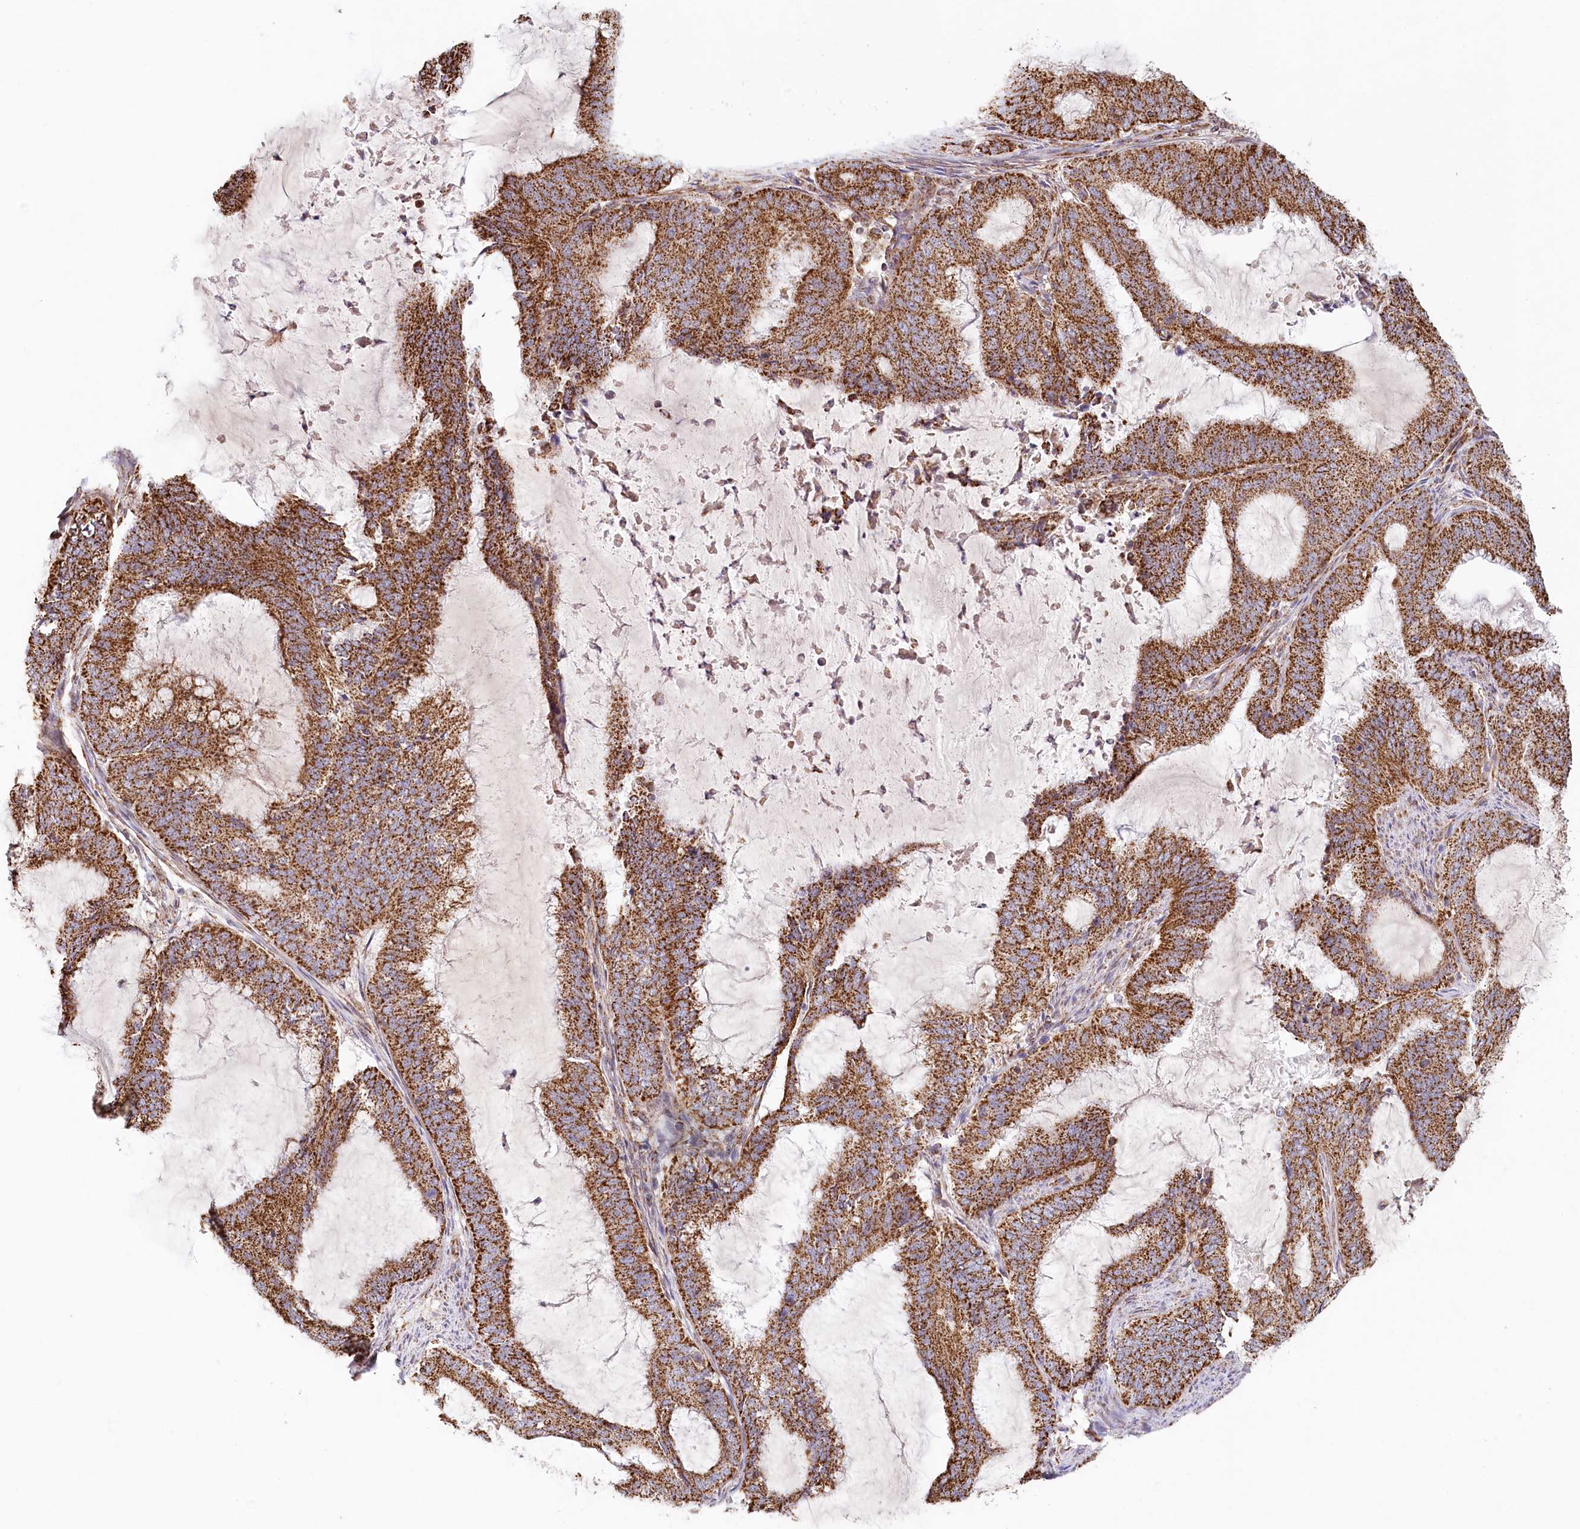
{"staining": {"intensity": "strong", "quantity": ">75%", "location": "cytoplasmic/membranous"}, "tissue": "endometrial cancer", "cell_type": "Tumor cells", "image_type": "cancer", "snomed": [{"axis": "morphology", "description": "Adenocarcinoma, NOS"}, {"axis": "topography", "description": "Endometrium"}], "caption": "Protein positivity by immunohistochemistry (IHC) demonstrates strong cytoplasmic/membranous expression in approximately >75% of tumor cells in adenocarcinoma (endometrial).", "gene": "UMPS", "patient": {"sex": "female", "age": 51}}